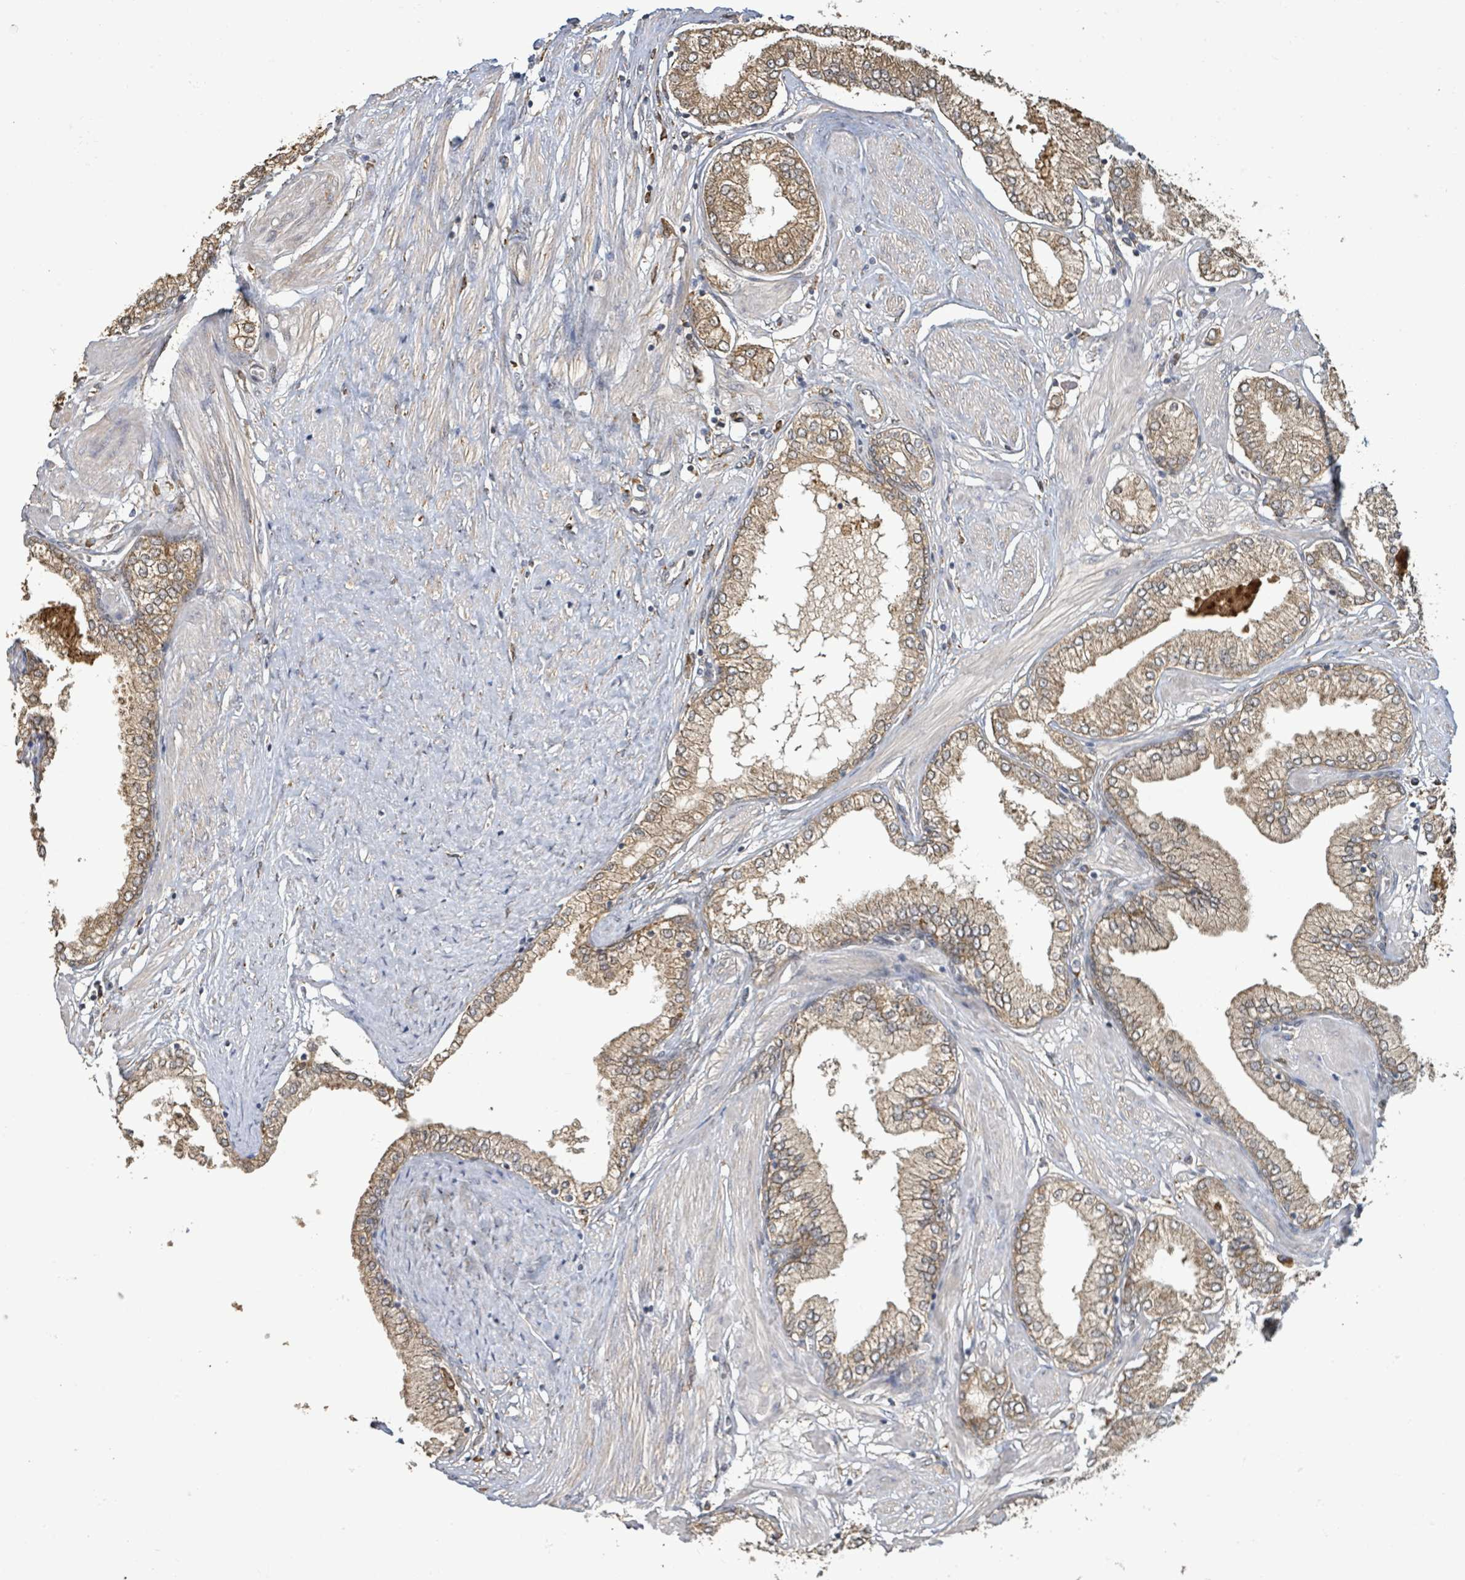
{"staining": {"intensity": "moderate", "quantity": ">75%", "location": "cytoplasmic/membranous"}, "tissue": "prostate cancer", "cell_type": "Tumor cells", "image_type": "cancer", "snomed": [{"axis": "morphology", "description": "Adenocarcinoma, High grade"}, {"axis": "topography", "description": "Prostate and seminal vesicle, NOS"}], "caption": "Immunohistochemistry (IHC) image of neoplastic tissue: human prostate cancer (high-grade adenocarcinoma) stained using immunohistochemistry (IHC) displays medium levels of moderate protein expression localized specifically in the cytoplasmic/membranous of tumor cells, appearing as a cytoplasmic/membranous brown color.", "gene": "ARPIN", "patient": {"sex": "male", "age": 64}}